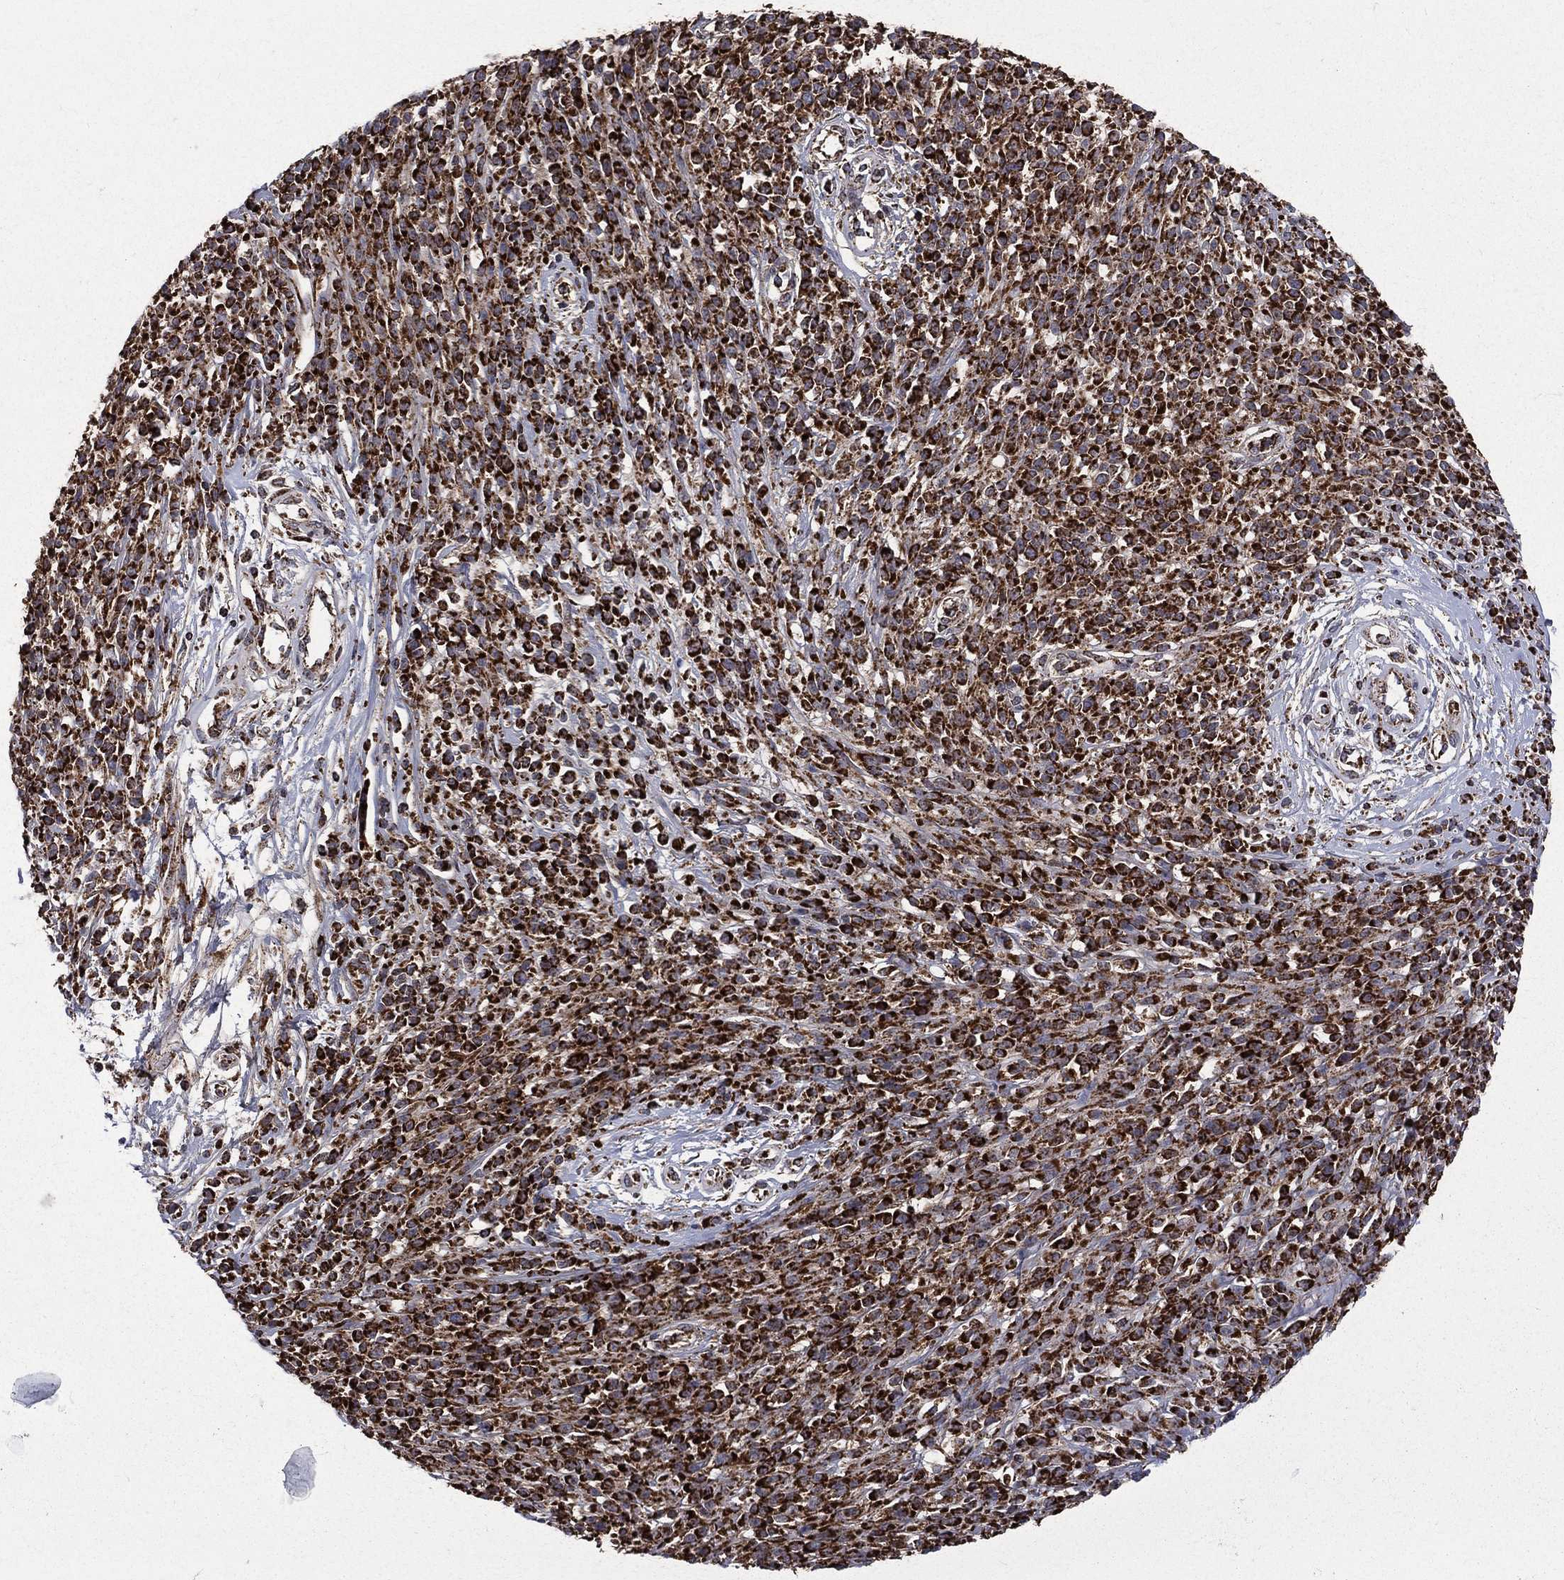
{"staining": {"intensity": "strong", "quantity": ">75%", "location": "cytoplasmic/membranous"}, "tissue": "melanoma", "cell_type": "Tumor cells", "image_type": "cancer", "snomed": [{"axis": "morphology", "description": "Malignant melanoma, NOS"}, {"axis": "topography", "description": "Skin"}, {"axis": "topography", "description": "Skin of trunk"}], "caption": "Immunohistochemistry histopathology image of human melanoma stained for a protein (brown), which shows high levels of strong cytoplasmic/membranous positivity in approximately >75% of tumor cells.", "gene": "GOT2", "patient": {"sex": "male", "age": 74}}